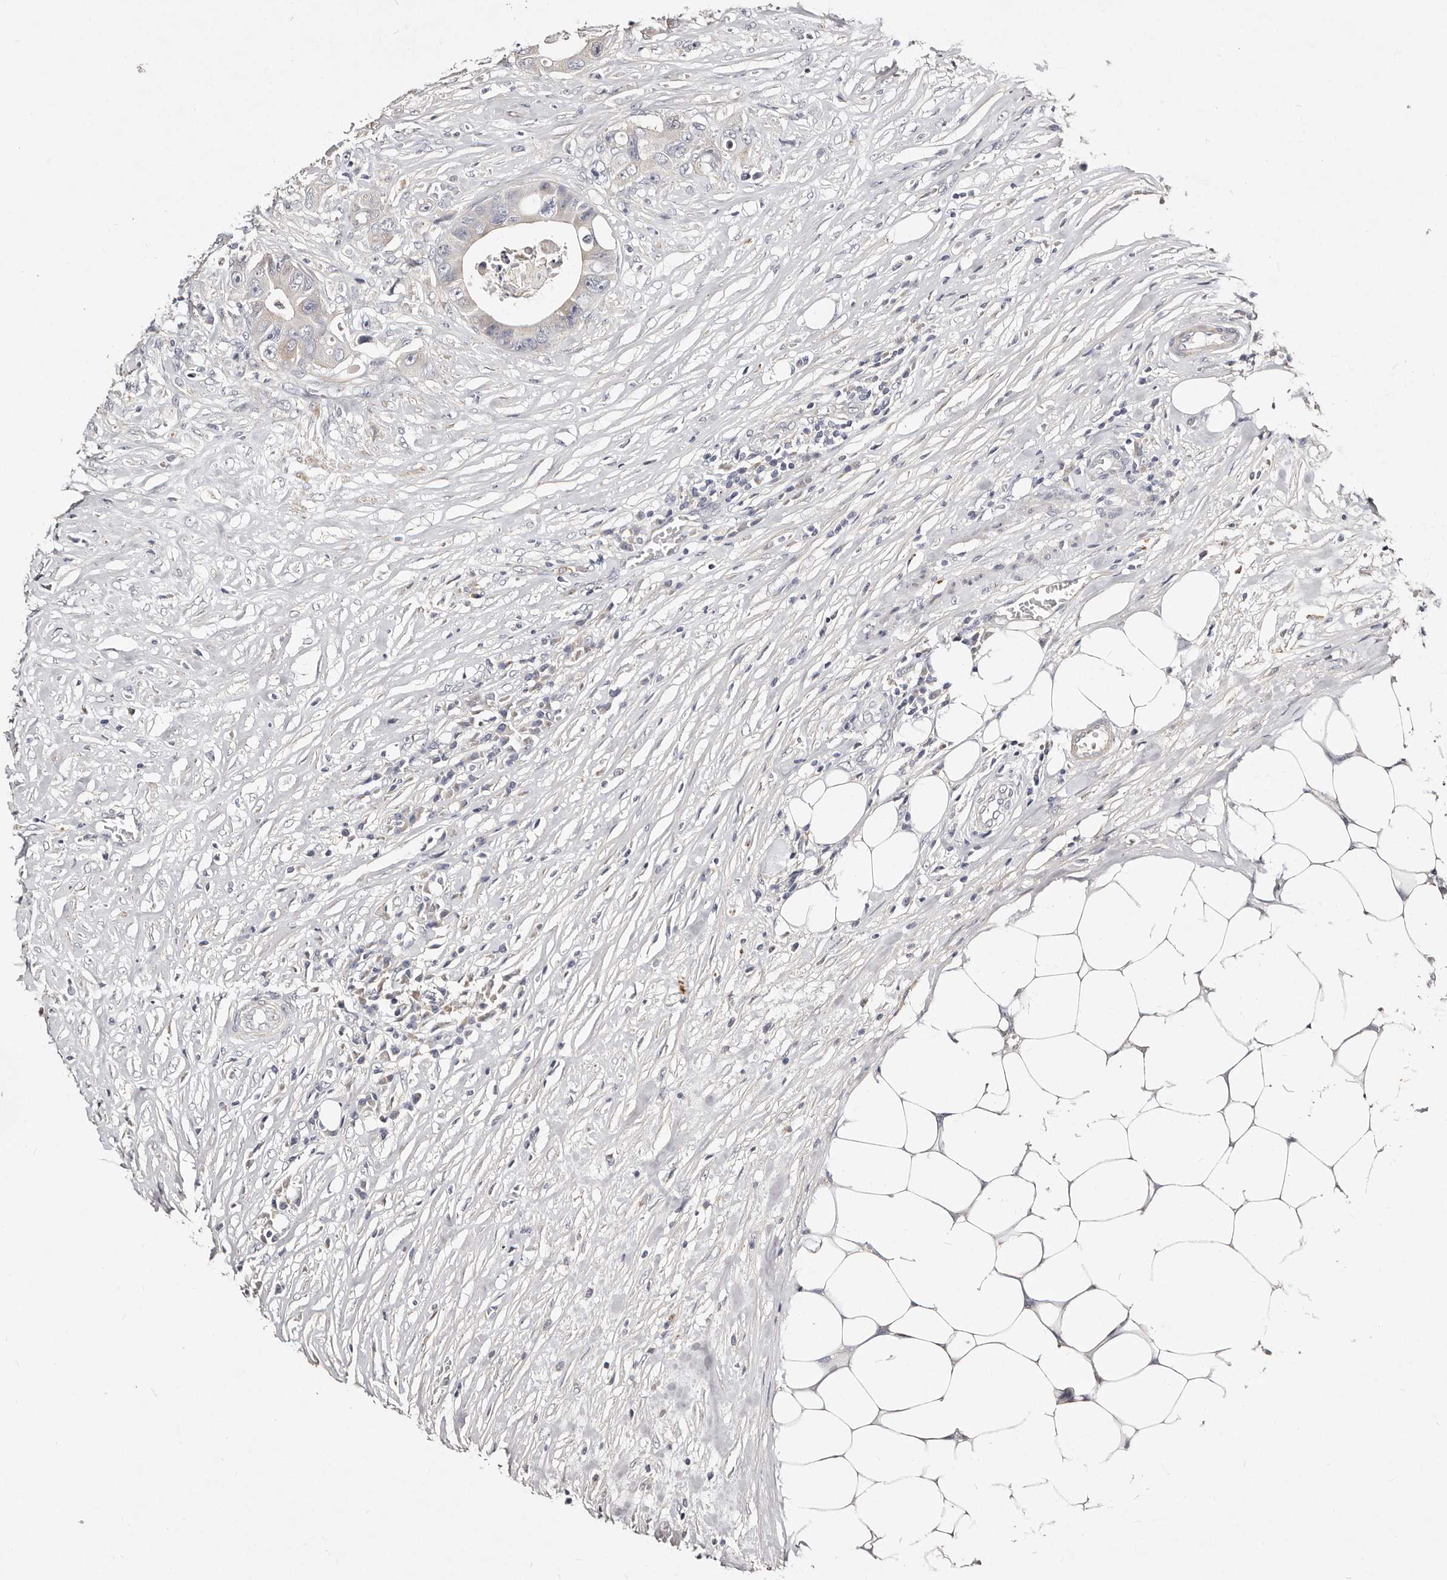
{"staining": {"intensity": "negative", "quantity": "none", "location": "none"}, "tissue": "colorectal cancer", "cell_type": "Tumor cells", "image_type": "cancer", "snomed": [{"axis": "morphology", "description": "Adenocarcinoma, NOS"}, {"axis": "topography", "description": "Colon"}], "caption": "Immunohistochemical staining of adenocarcinoma (colorectal) demonstrates no significant positivity in tumor cells.", "gene": "MRPS33", "patient": {"sex": "female", "age": 46}}